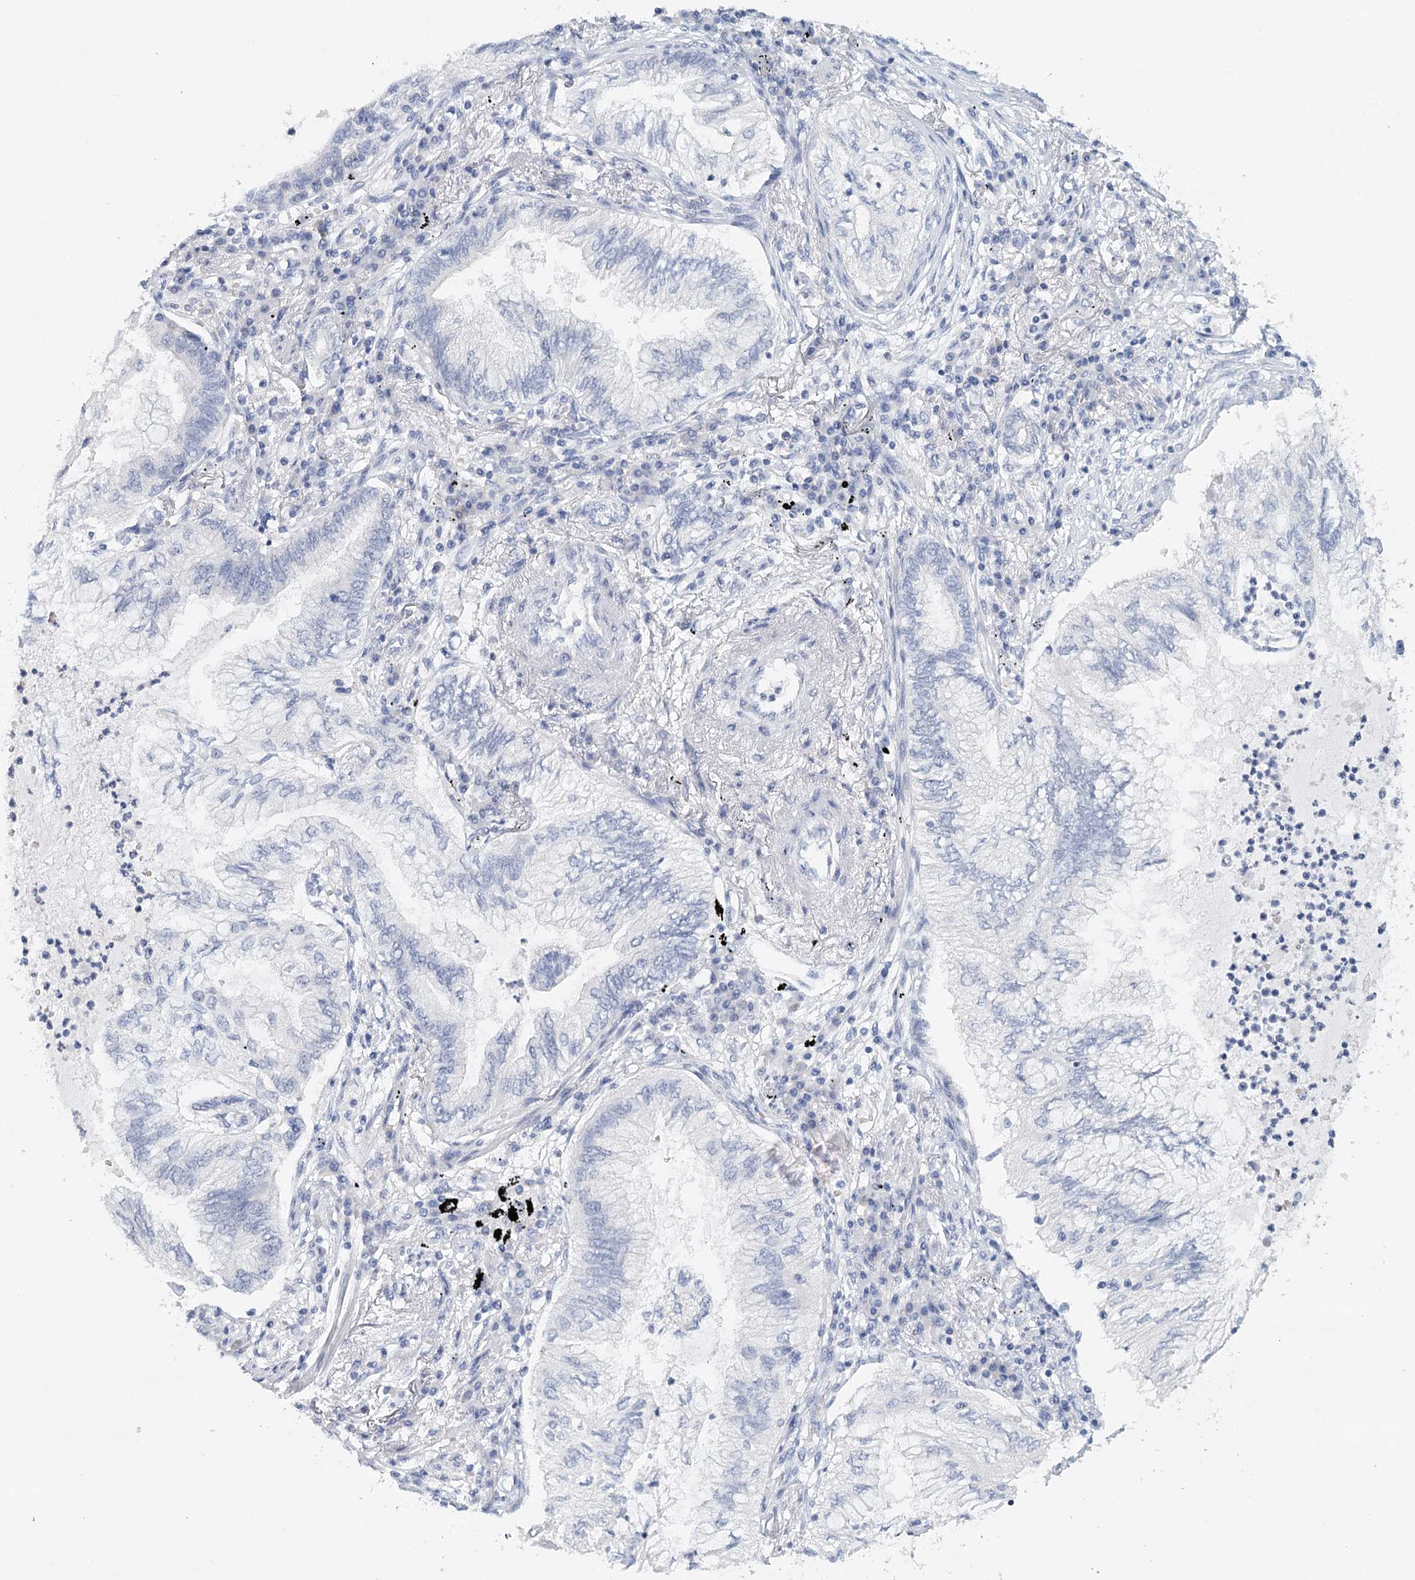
{"staining": {"intensity": "negative", "quantity": "none", "location": "none"}, "tissue": "lung cancer", "cell_type": "Tumor cells", "image_type": "cancer", "snomed": [{"axis": "morphology", "description": "Normal tissue, NOS"}, {"axis": "morphology", "description": "Adenocarcinoma, NOS"}, {"axis": "topography", "description": "Bronchus"}, {"axis": "topography", "description": "Lung"}], "caption": "This is a image of IHC staining of lung cancer (adenocarcinoma), which shows no staining in tumor cells.", "gene": "HSPA4L", "patient": {"sex": "female", "age": 70}}